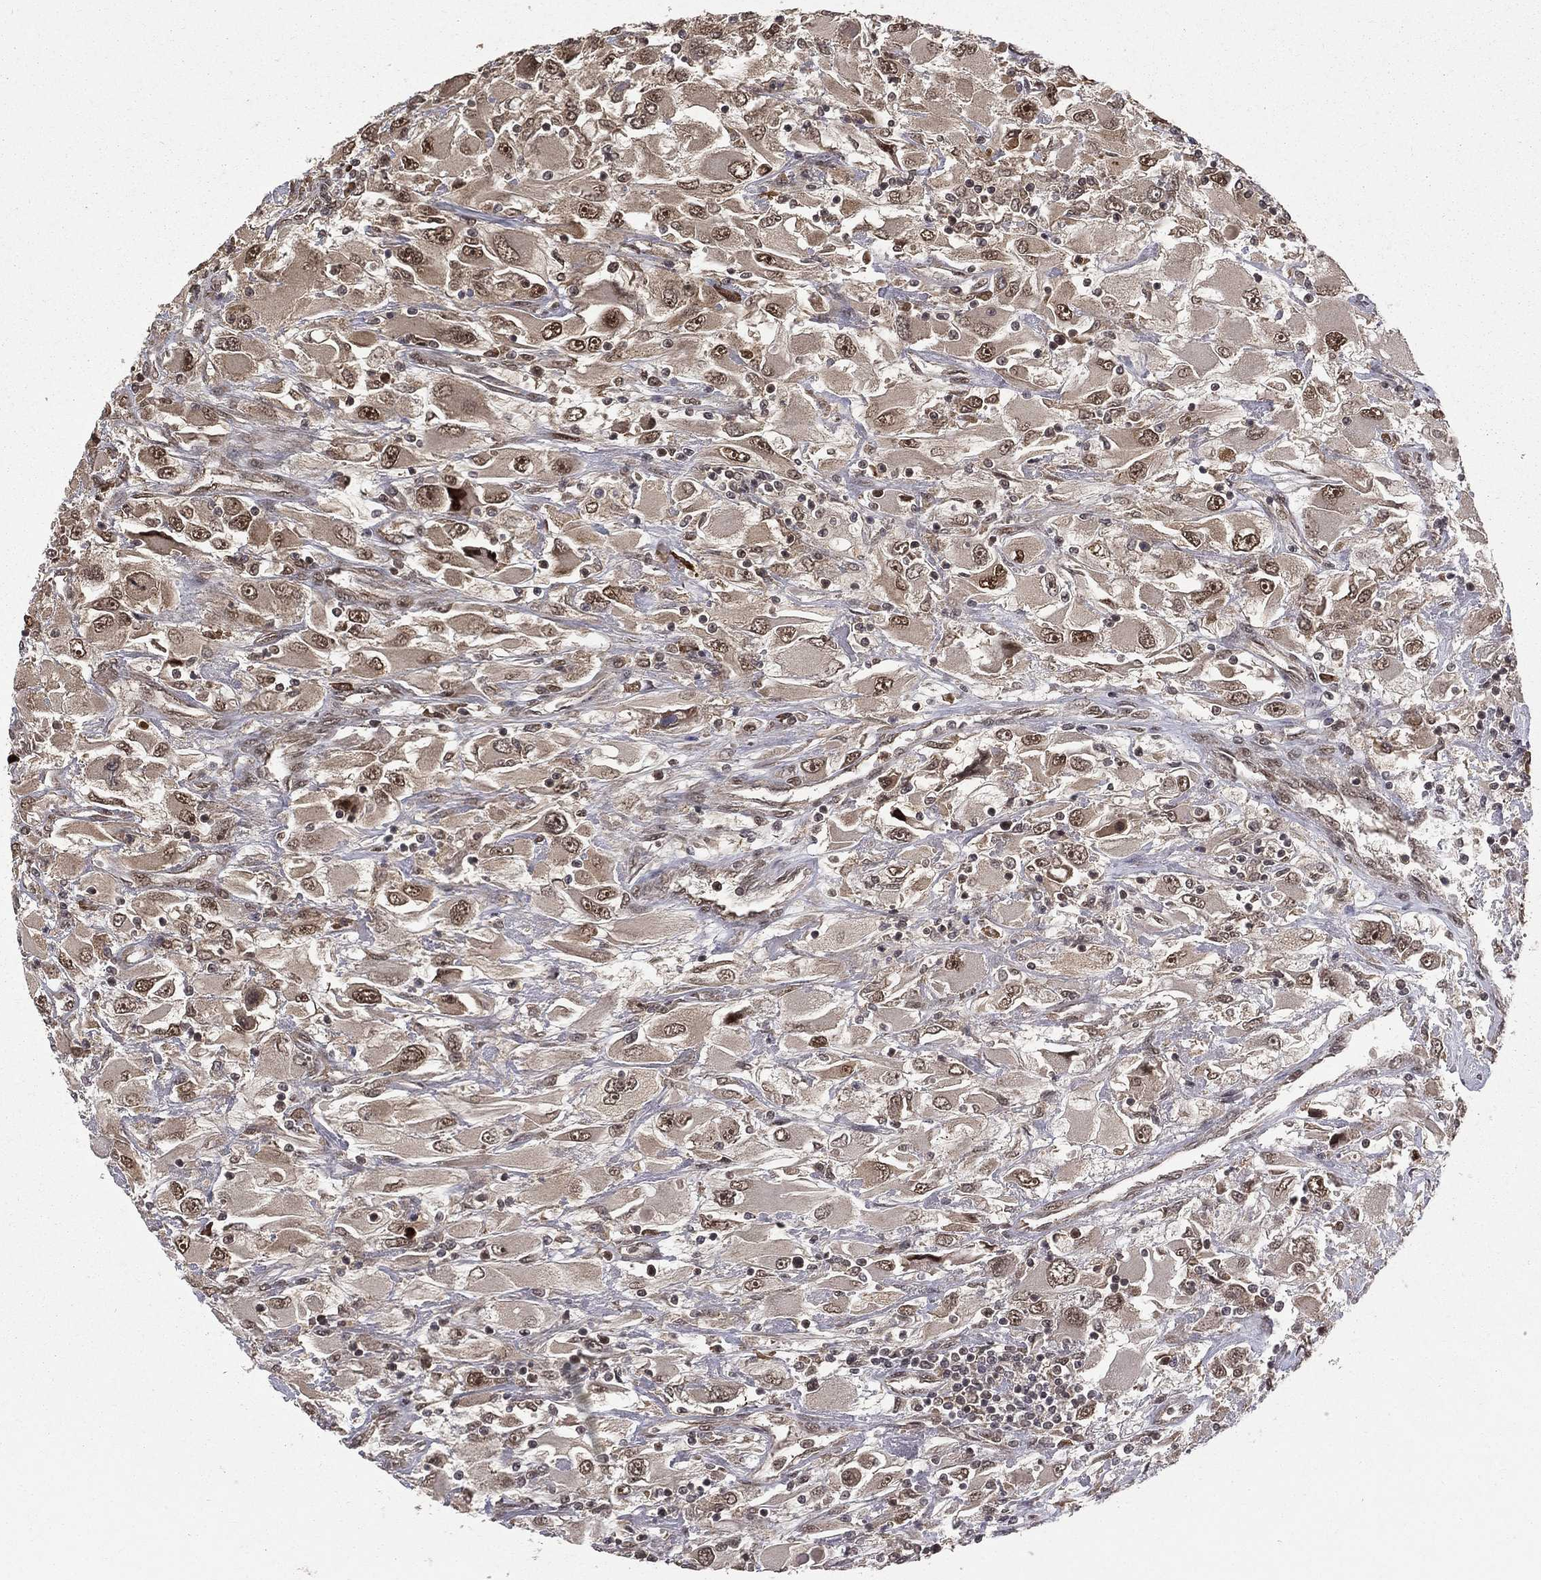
{"staining": {"intensity": "strong", "quantity": "25%-75%", "location": "nuclear"}, "tissue": "renal cancer", "cell_type": "Tumor cells", "image_type": "cancer", "snomed": [{"axis": "morphology", "description": "Adenocarcinoma, NOS"}, {"axis": "topography", "description": "Kidney"}], "caption": "A high amount of strong nuclear expression is present in approximately 25%-75% of tumor cells in renal cancer (adenocarcinoma) tissue.", "gene": "JMJD6", "patient": {"sex": "female", "age": 52}}